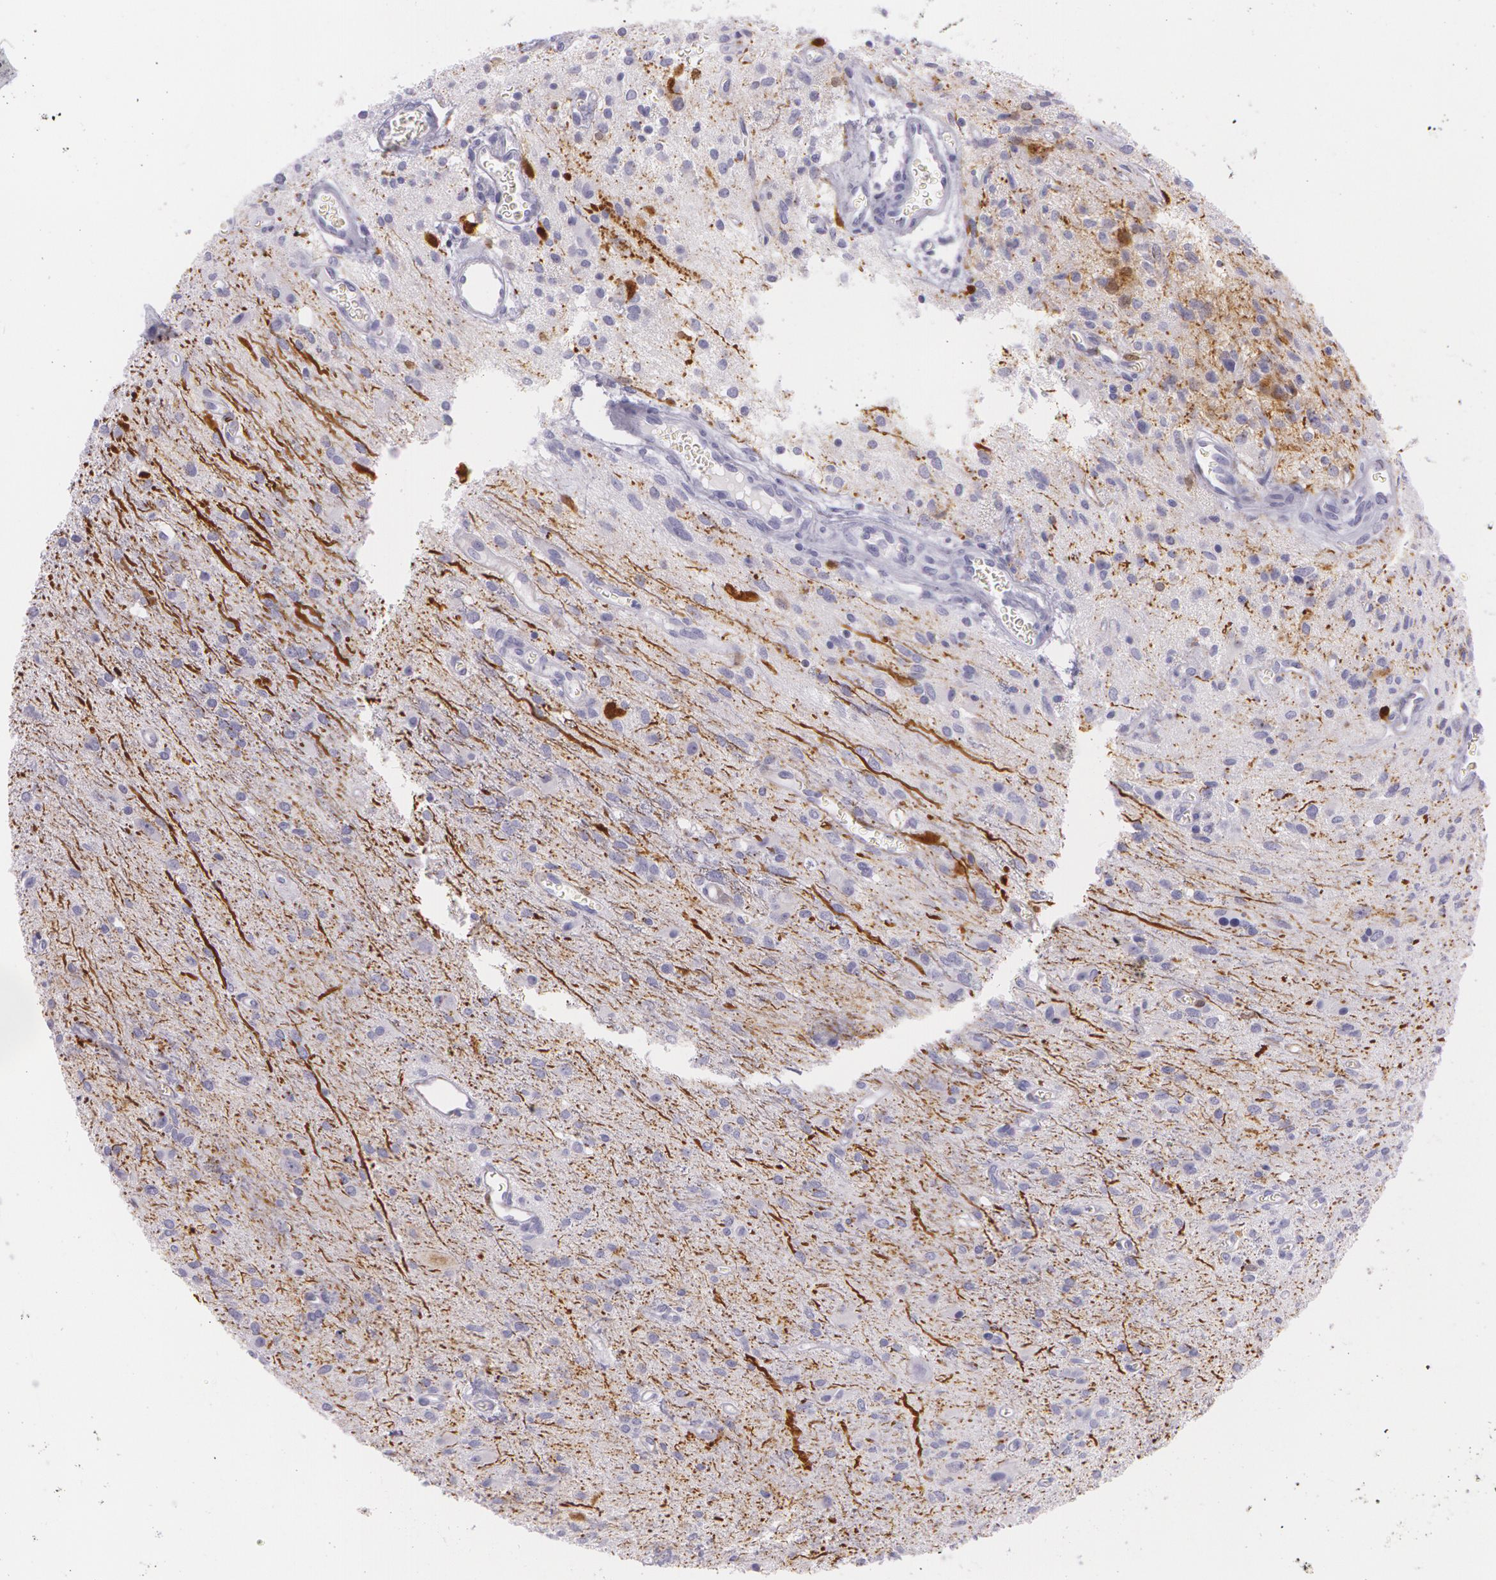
{"staining": {"intensity": "negative", "quantity": "none", "location": "none"}, "tissue": "glioma", "cell_type": "Tumor cells", "image_type": "cancer", "snomed": [{"axis": "morphology", "description": "Glioma, malignant, Low grade"}, {"axis": "topography", "description": "Brain"}], "caption": "Tumor cells show no significant protein positivity in glioma.", "gene": "SNCG", "patient": {"sex": "female", "age": 15}}